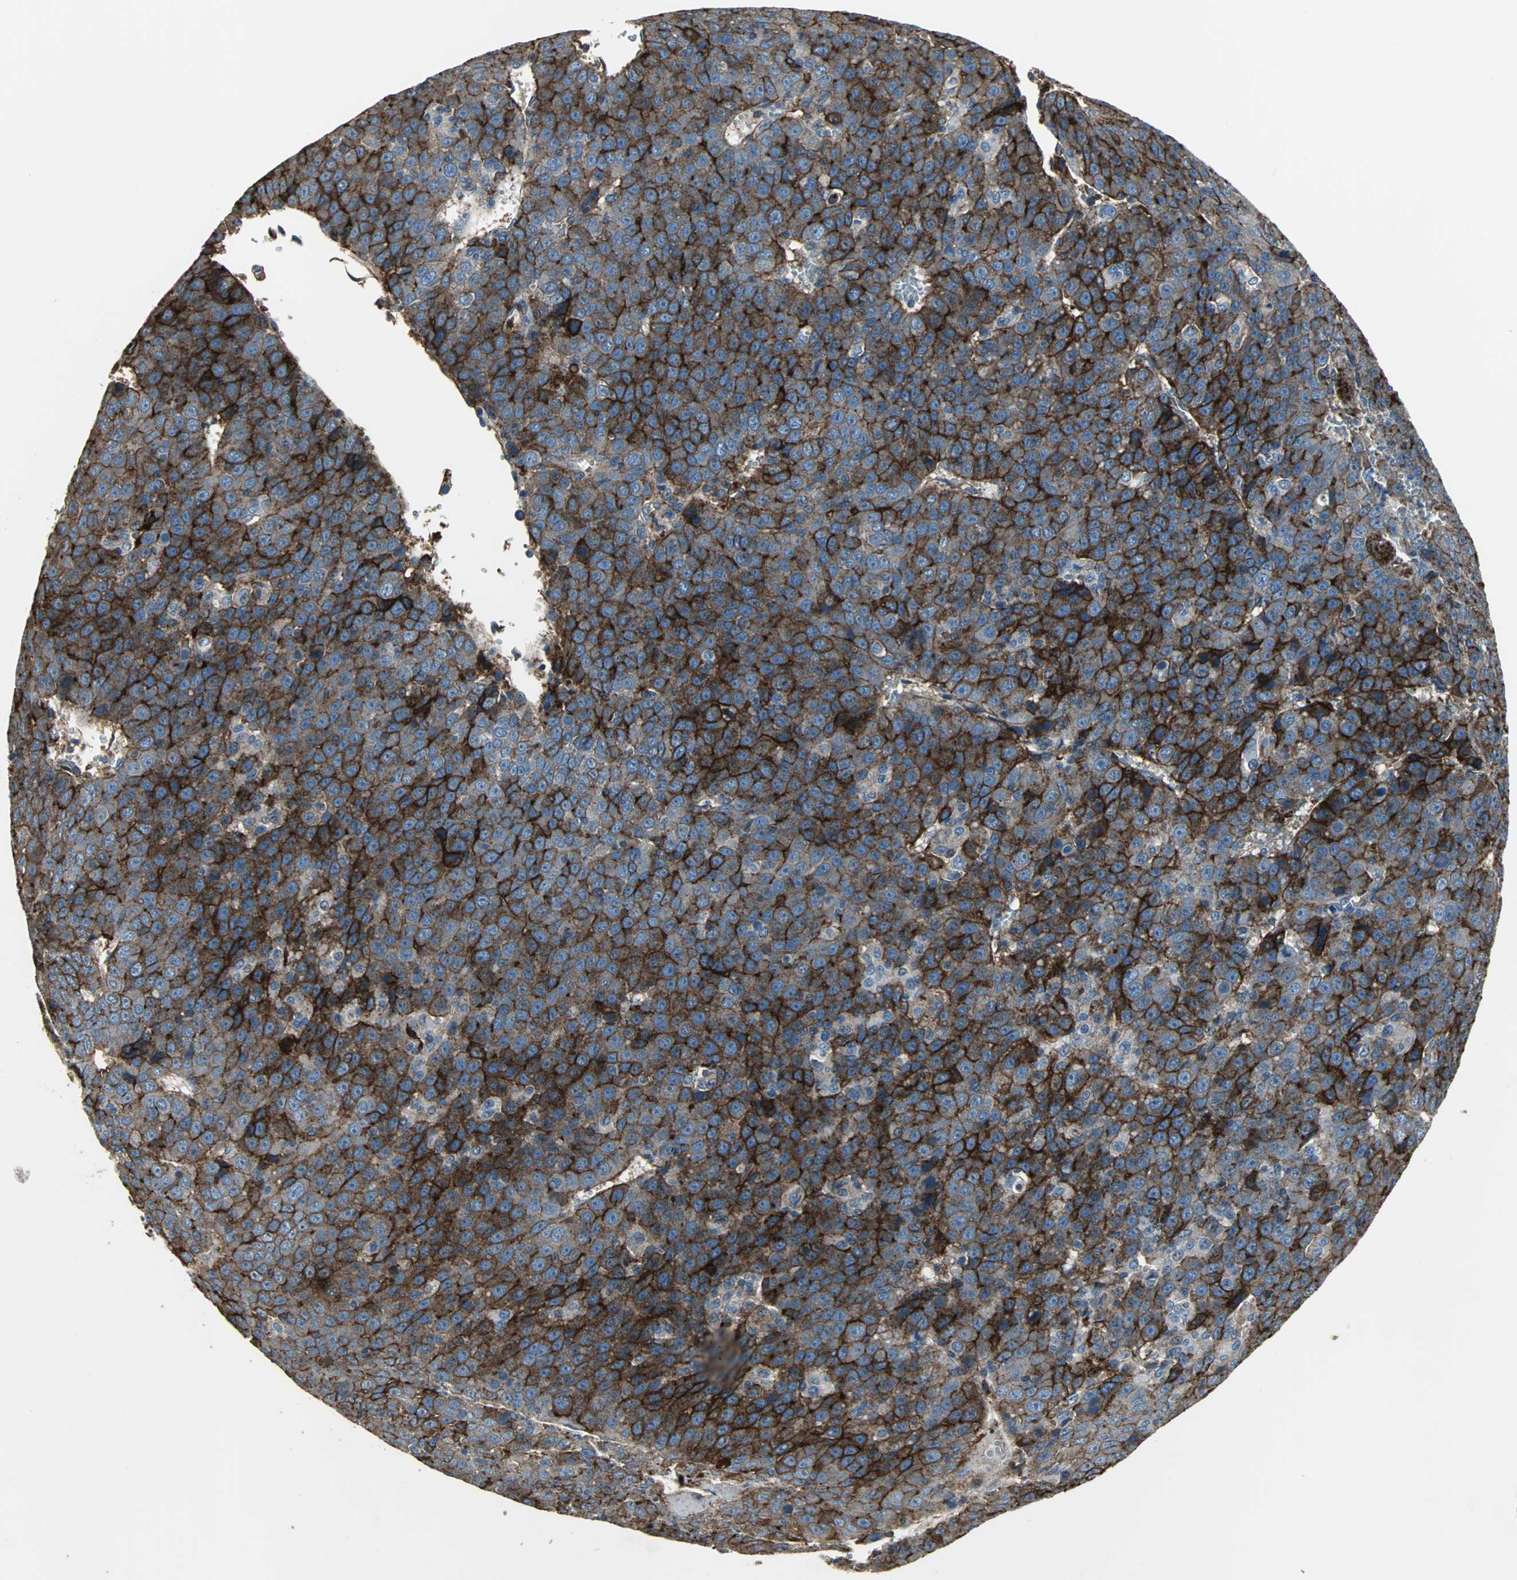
{"staining": {"intensity": "strong", "quantity": ">75%", "location": "cytoplasmic/membranous"}, "tissue": "liver cancer", "cell_type": "Tumor cells", "image_type": "cancer", "snomed": [{"axis": "morphology", "description": "Carcinoma, Hepatocellular, NOS"}, {"axis": "topography", "description": "Liver"}], "caption": "Protein expression analysis of liver hepatocellular carcinoma displays strong cytoplasmic/membranous staining in about >75% of tumor cells. The staining was performed using DAB to visualize the protein expression in brown, while the nuclei were stained in blue with hematoxylin (Magnification: 20x).", "gene": "F11R", "patient": {"sex": "female", "age": 53}}